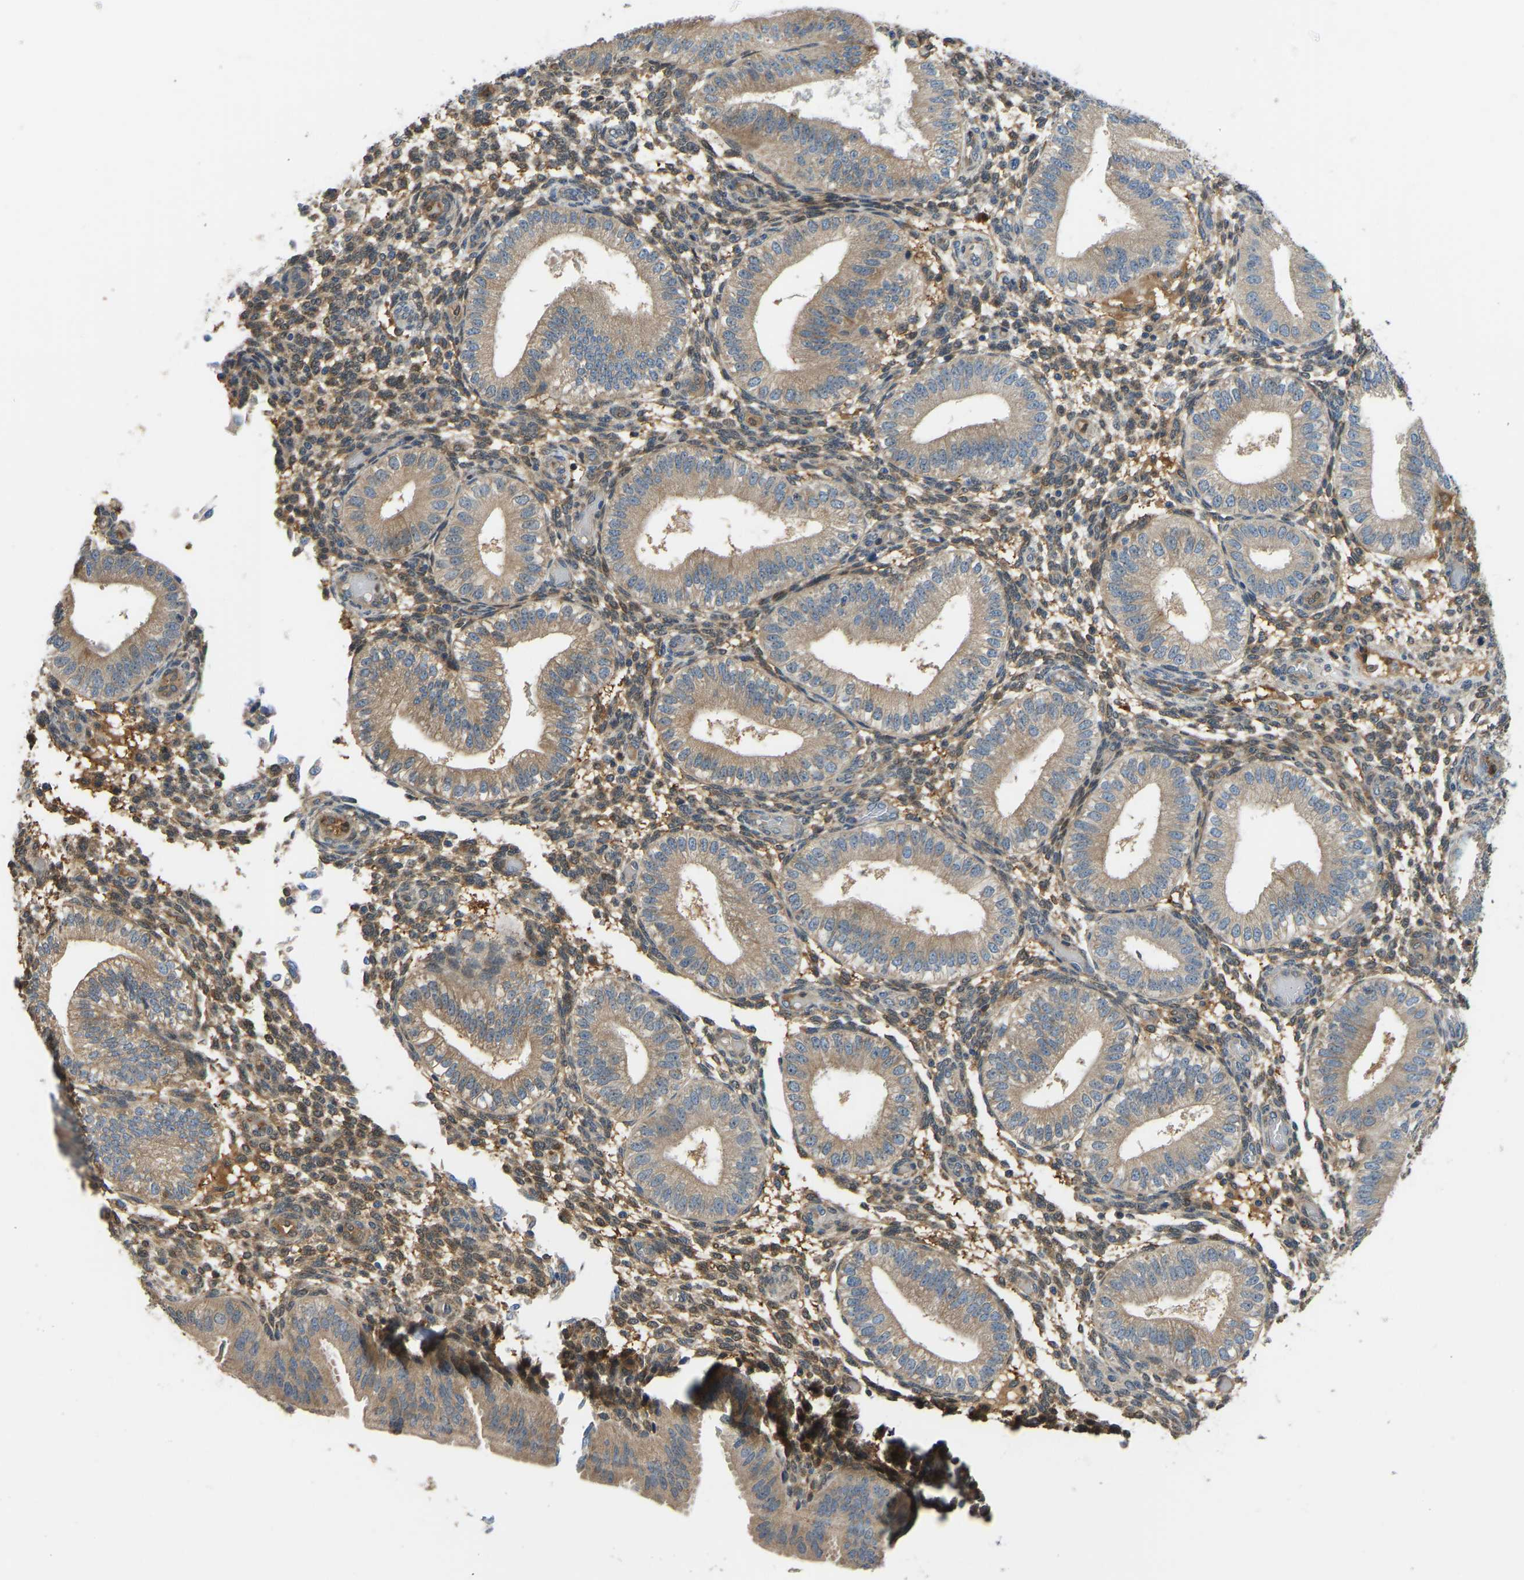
{"staining": {"intensity": "moderate", "quantity": ">75%", "location": "cytoplasmic/membranous"}, "tissue": "endometrium", "cell_type": "Cells in endometrial stroma", "image_type": "normal", "snomed": [{"axis": "morphology", "description": "Normal tissue, NOS"}, {"axis": "topography", "description": "Endometrium"}], "caption": "DAB immunohistochemical staining of normal human endometrium displays moderate cytoplasmic/membranous protein staining in approximately >75% of cells in endometrial stroma. Using DAB (3,3'-diaminobenzidine) (brown) and hematoxylin (blue) stains, captured at high magnification using brightfield microscopy.", "gene": "RBP1", "patient": {"sex": "female", "age": 39}}